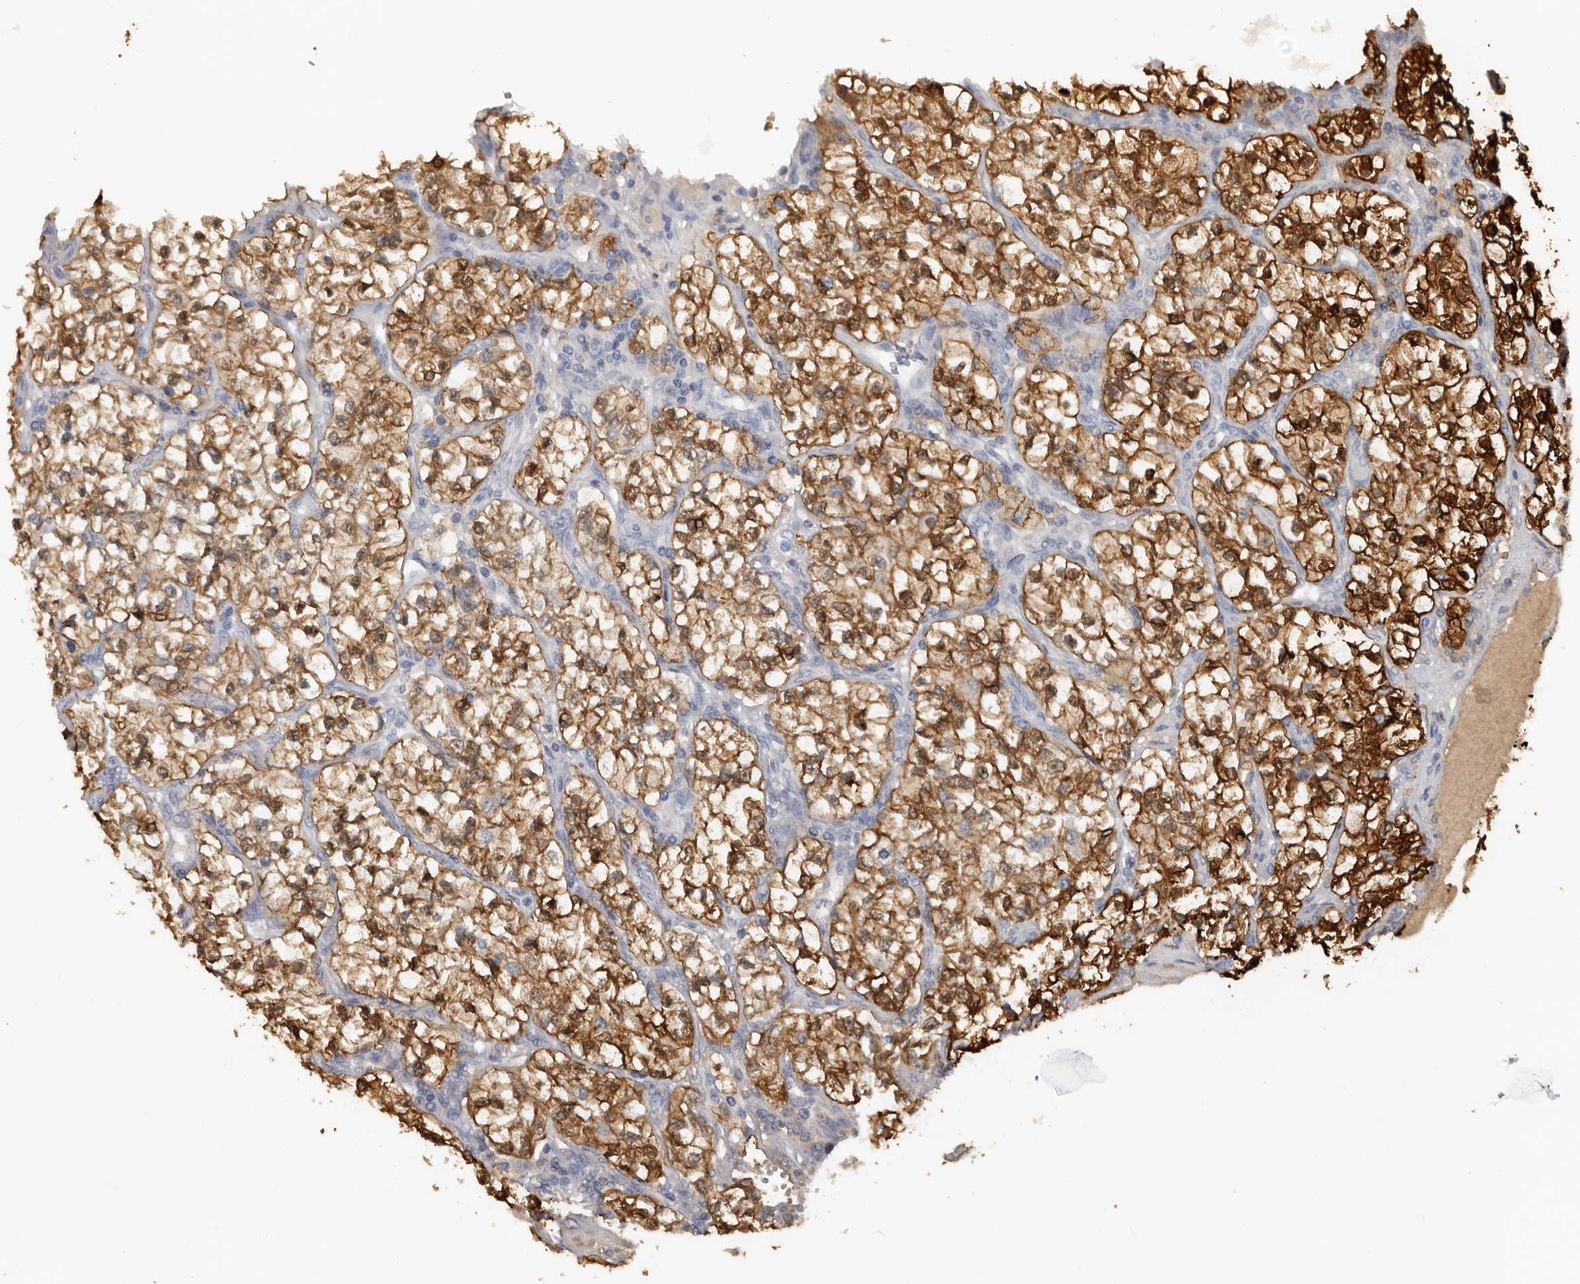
{"staining": {"intensity": "moderate", "quantity": ">75%", "location": "cytoplasmic/membranous,nuclear"}, "tissue": "renal cancer", "cell_type": "Tumor cells", "image_type": "cancer", "snomed": [{"axis": "morphology", "description": "Adenocarcinoma, NOS"}, {"axis": "topography", "description": "Kidney"}], "caption": "Protein staining of renal cancer (adenocarcinoma) tissue shows moderate cytoplasmic/membranous and nuclear positivity in approximately >75% of tumor cells.", "gene": "FABP7", "patient": {"sex": "female", "age": 57}}